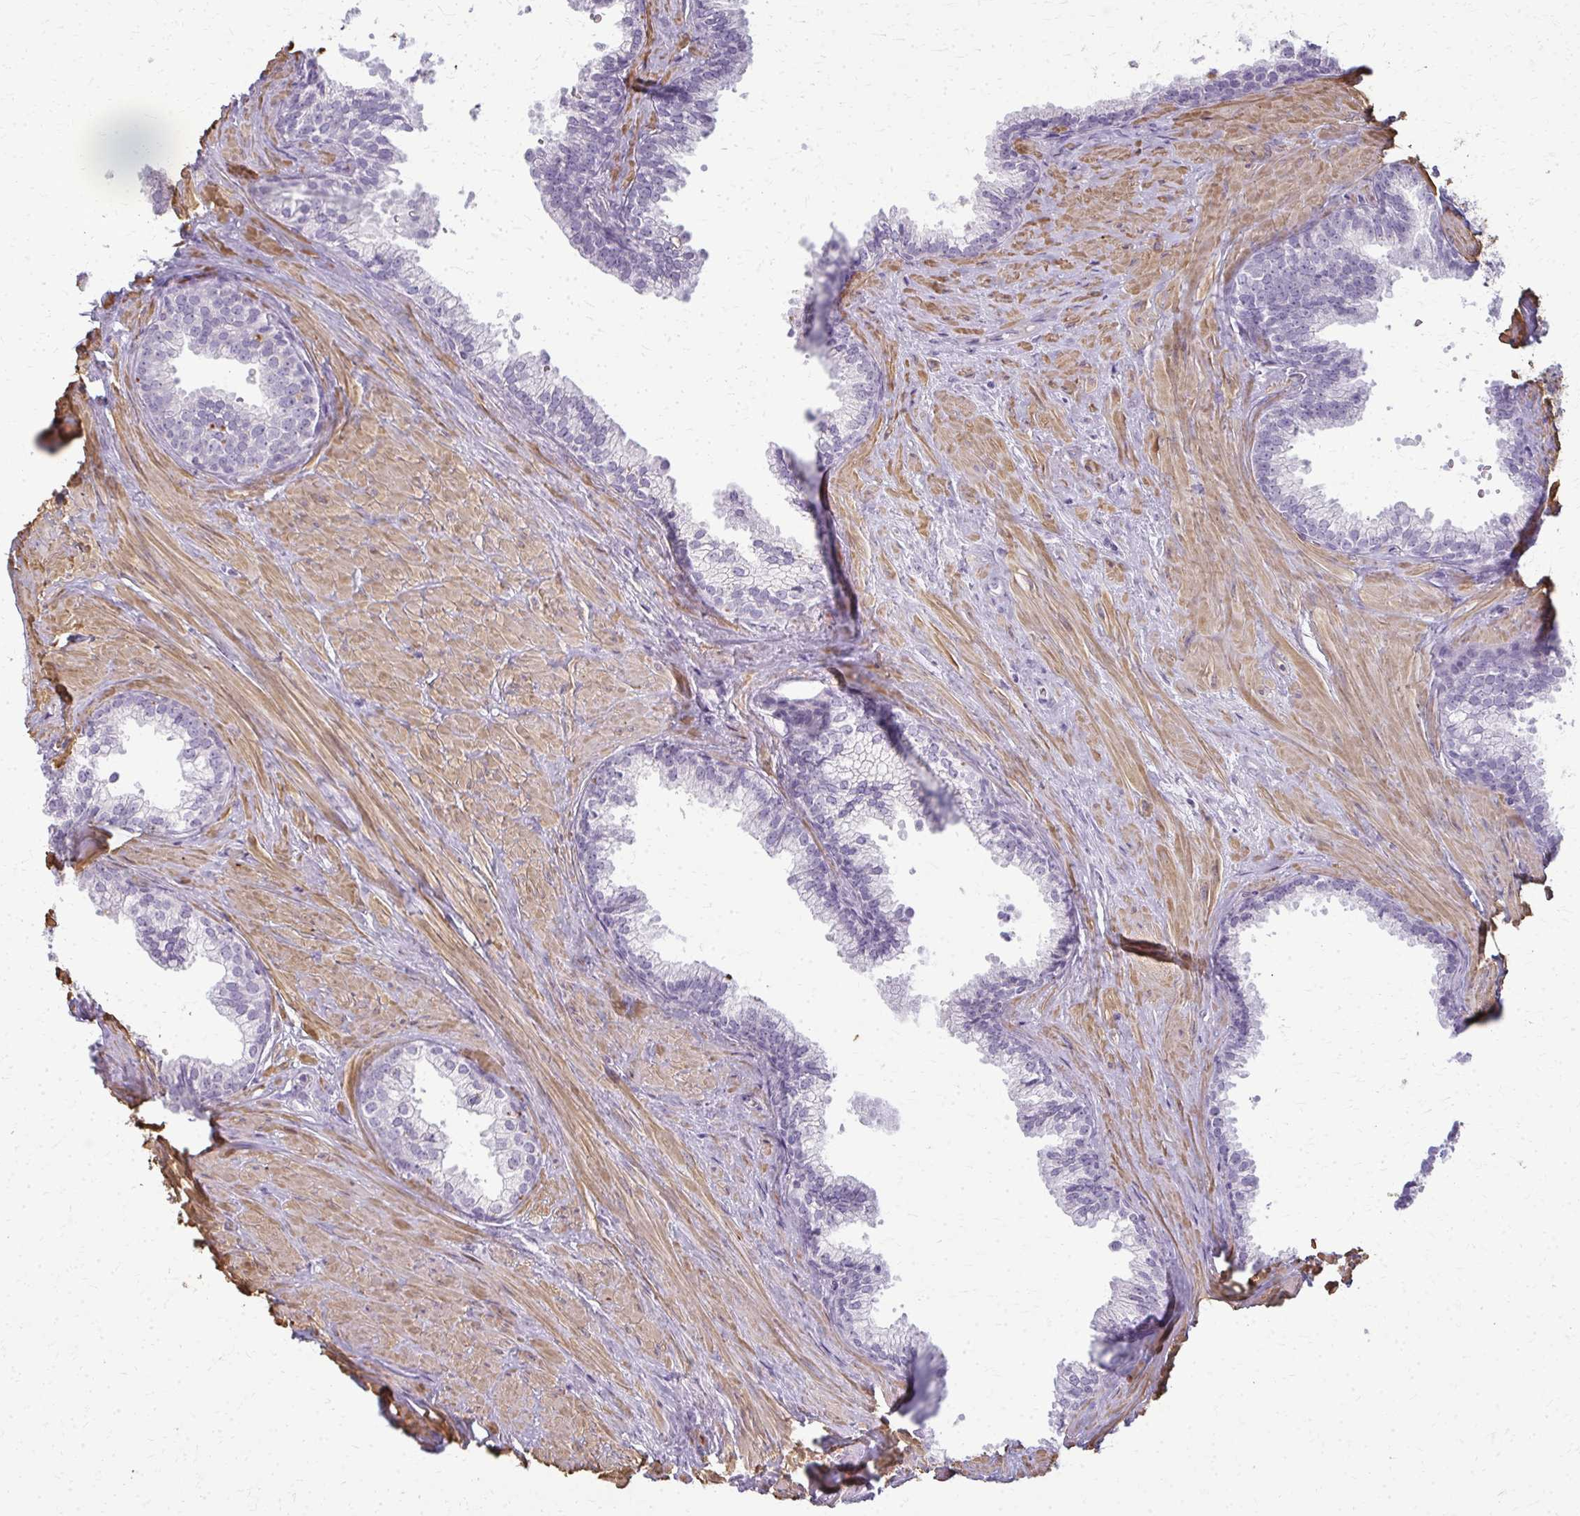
{"staining": {"intensity": "negative", "quantity": "none", "location": "none"}, "tissue": "prostate", "cell_type": "Glandular cells", "image_type": "normal", "snomed": [{"axis": "morphology", "description": "Normal tissue, NOS"}, {"axis": "topography", "description": "Prostate"}, {"axis": "topography", "description": "Peripheral nerve tissue"}], "caption": "Normal prostate was stained to show a protein in brown. There is no significant positivity in glandular cells. (Stains: DAB (3,3'-diaminobenzidine) immunohistochemistry (IHC) with hematoxylin counter stain, Microscopy: brightfield microscopy at high magnification).", "gene": "CA3", "patient": {"sex": "male", "age": 55}}